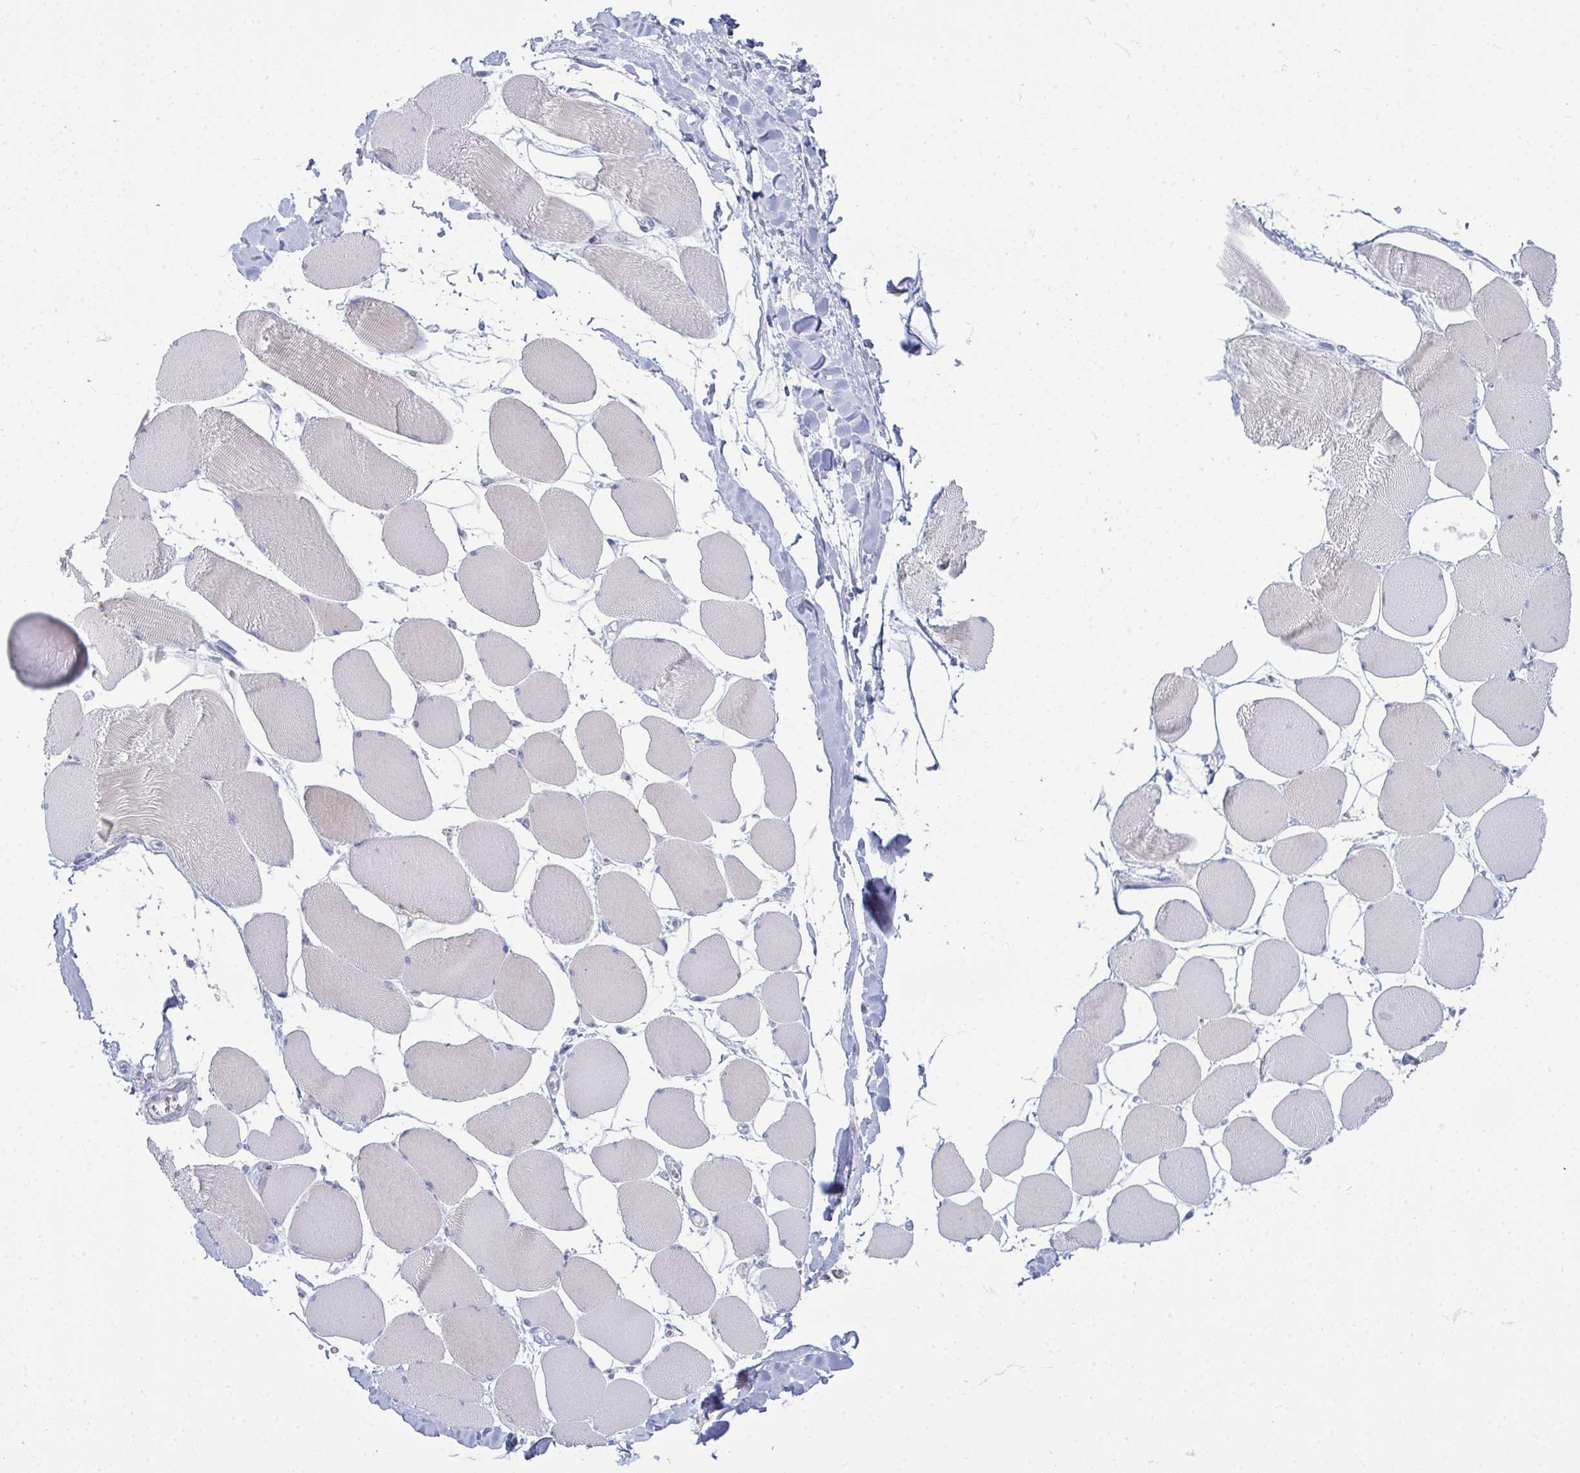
{"staining": {"intensity": "negative", "quantity": "none", "location": "none"}, "tissue": "skeletal muscle", "cell_type": "Myocytes", "image_type": "normal", "snomed": [{"axis": "morphology", "description": "Normal tissue, NOS"}, {"axis": "topography", "description": "Skeletal muscle"}], "caption": "Image shows no significant protein staining in myocytes of unremarkable skeletal muscle. (Immunohistochemistry (ihc), brightfield microscopy, high magnification).", "gene": "SERPINB10", "patient": {"sex": "female", "age": 75}}